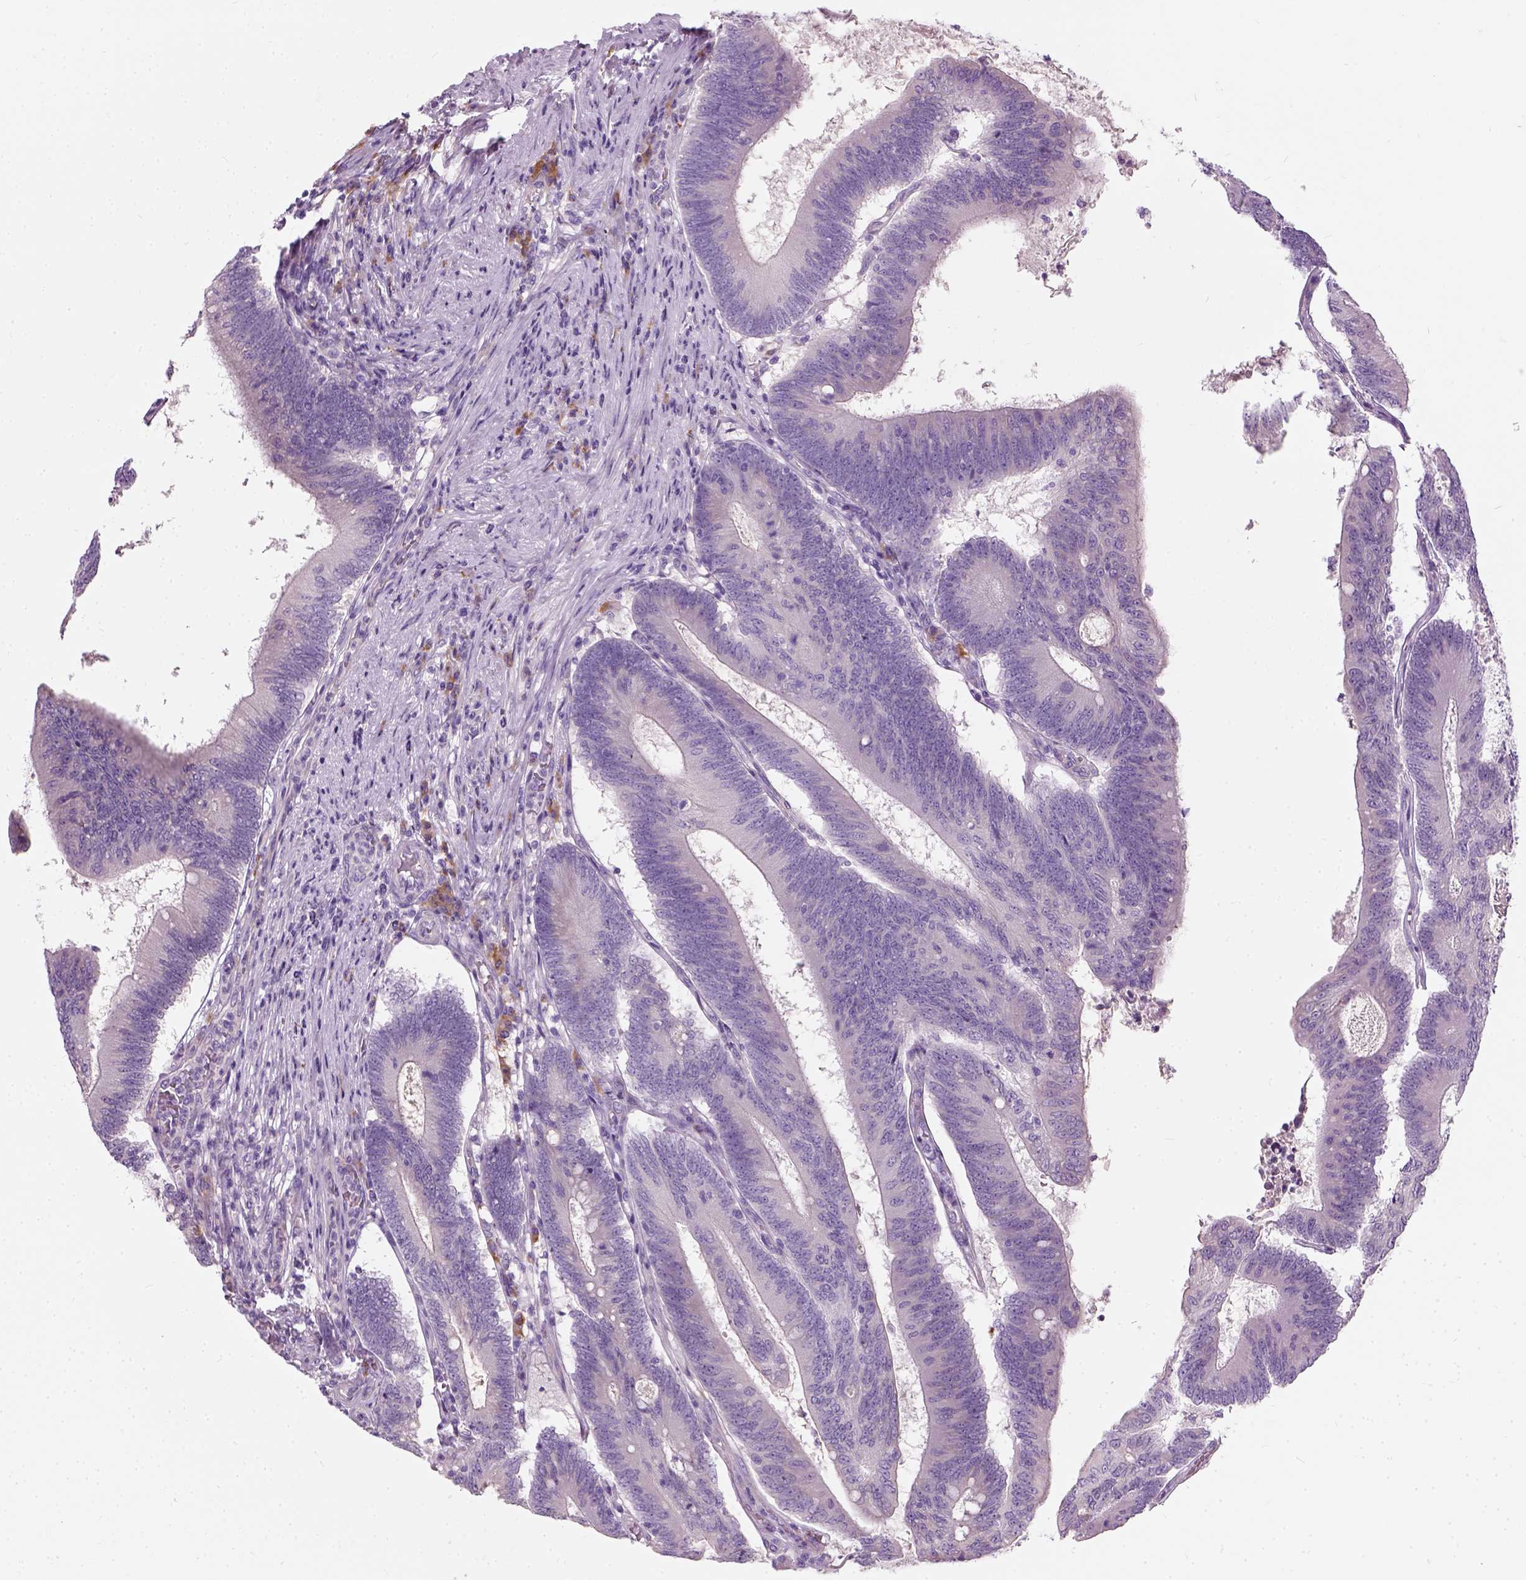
{"staining": {"intensity": "negative", "quantity": "none", "location": "none"}, "tissue": "colorectal cancer", "cell_type": "Tumor cells", "image_type": "cancer", "snomed": [{"axis": "morphology", "description": "Adenocarcinoma, NOS"}, {"axis": "topography", "description": "Colon"}], "caption": "A photomicrograph of colorectal cancer (adenocarcinoma) stained for a protein exhibits no brown staining in tumor cells.", "gene": "TRIM72", "patient": {"sex": "female", "age": 70}}